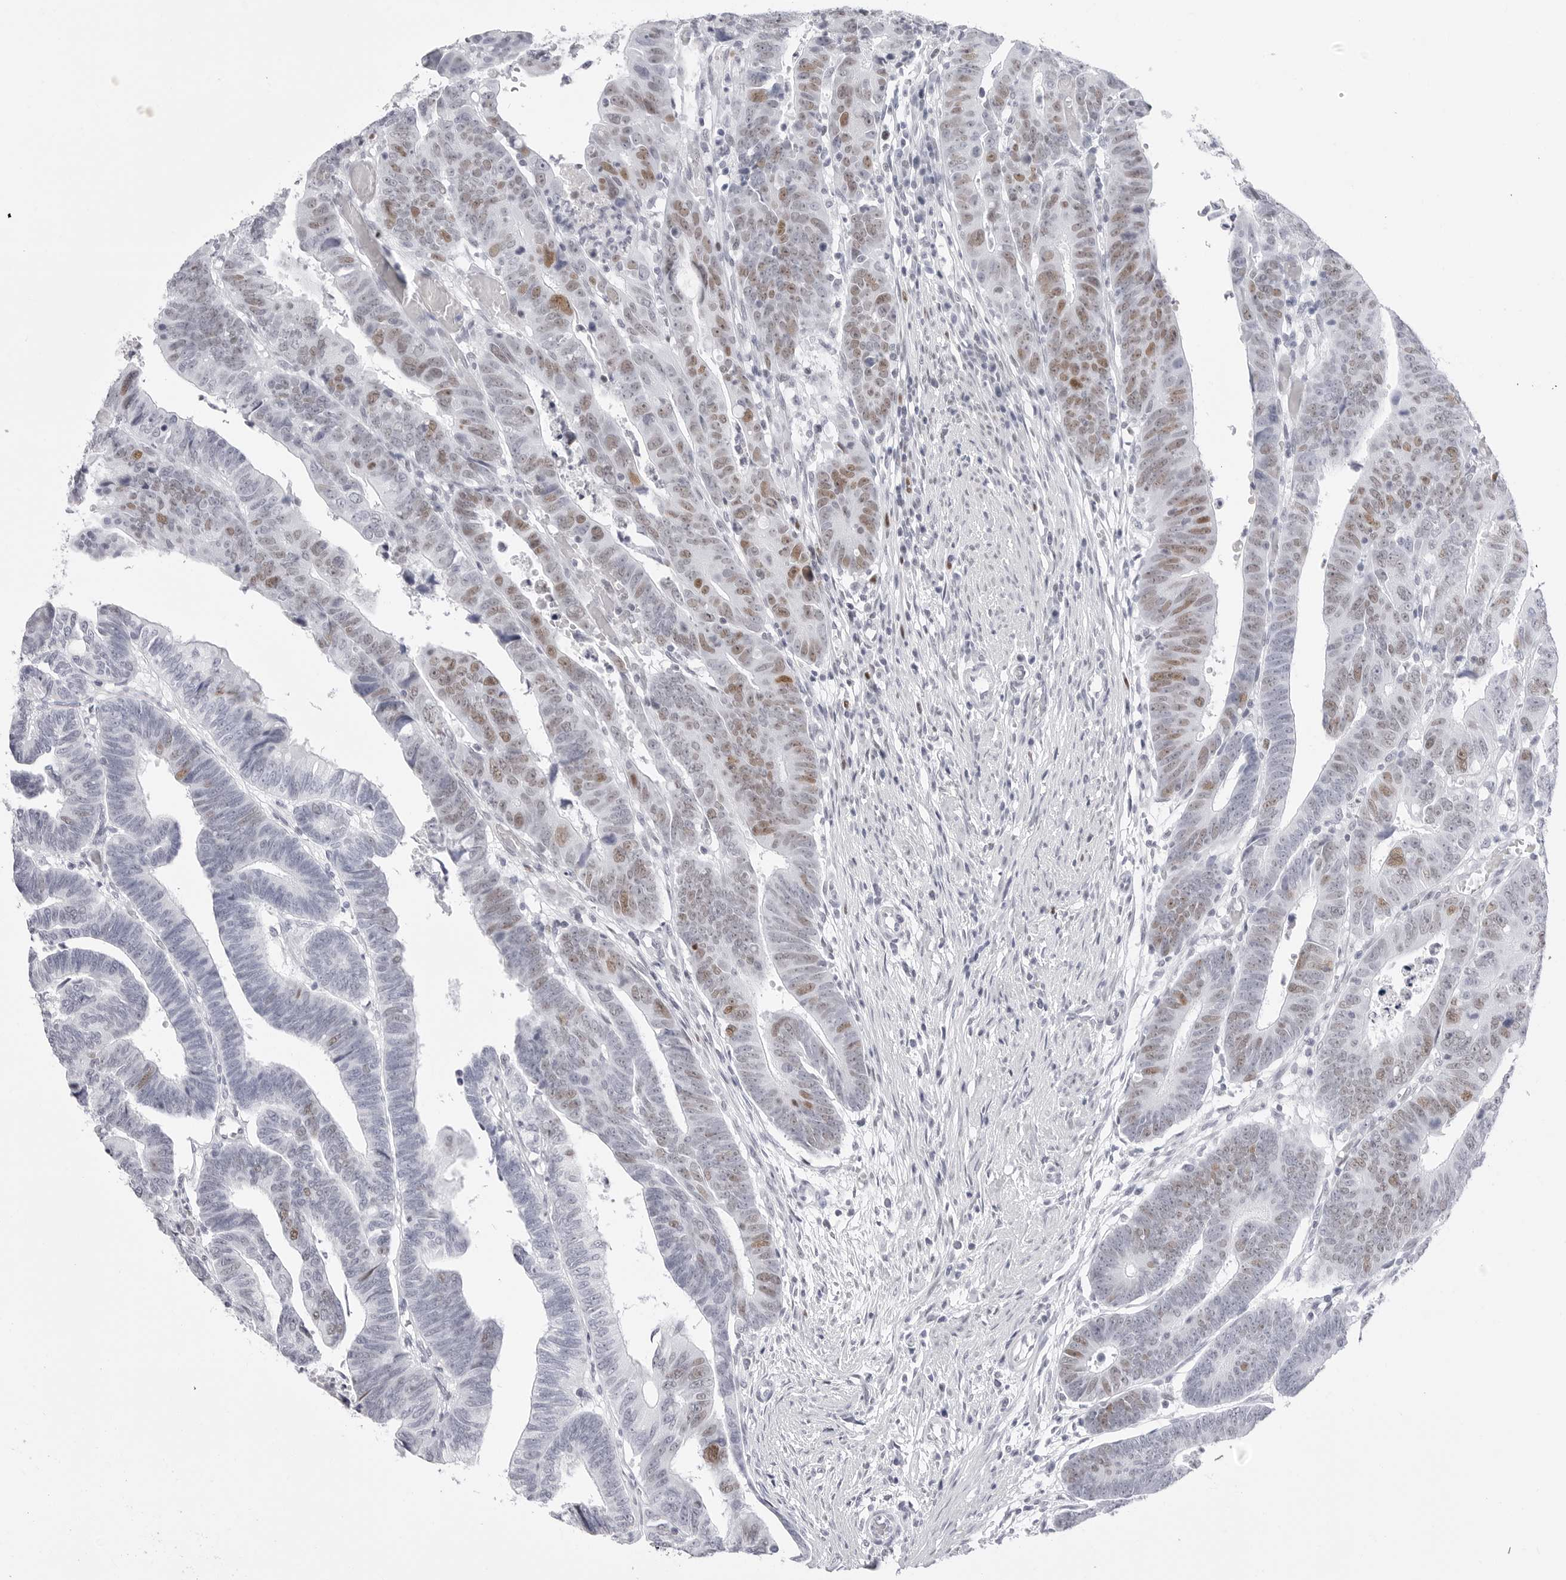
{"staining": {"intensity": "moderate", "quantity": "25%-75%", "location": "nuclear"}, "tissue": "colorectal cancer", "cell_type": "Tumor cells", "image_type": "cancer", "snomed": [{"axis": "morphology", "description": "Adenocarcinoma, NOS"}, {"axis": "topography", "description": "Rectum"}], "caption": "Colorectal adenocarcinoma stained for a protein (brown) shows moderate nuclear positive expression in about 25%-75% of tumor cells.", "gene": "NASP", "patient": {"sex": "female", "age": 65}}